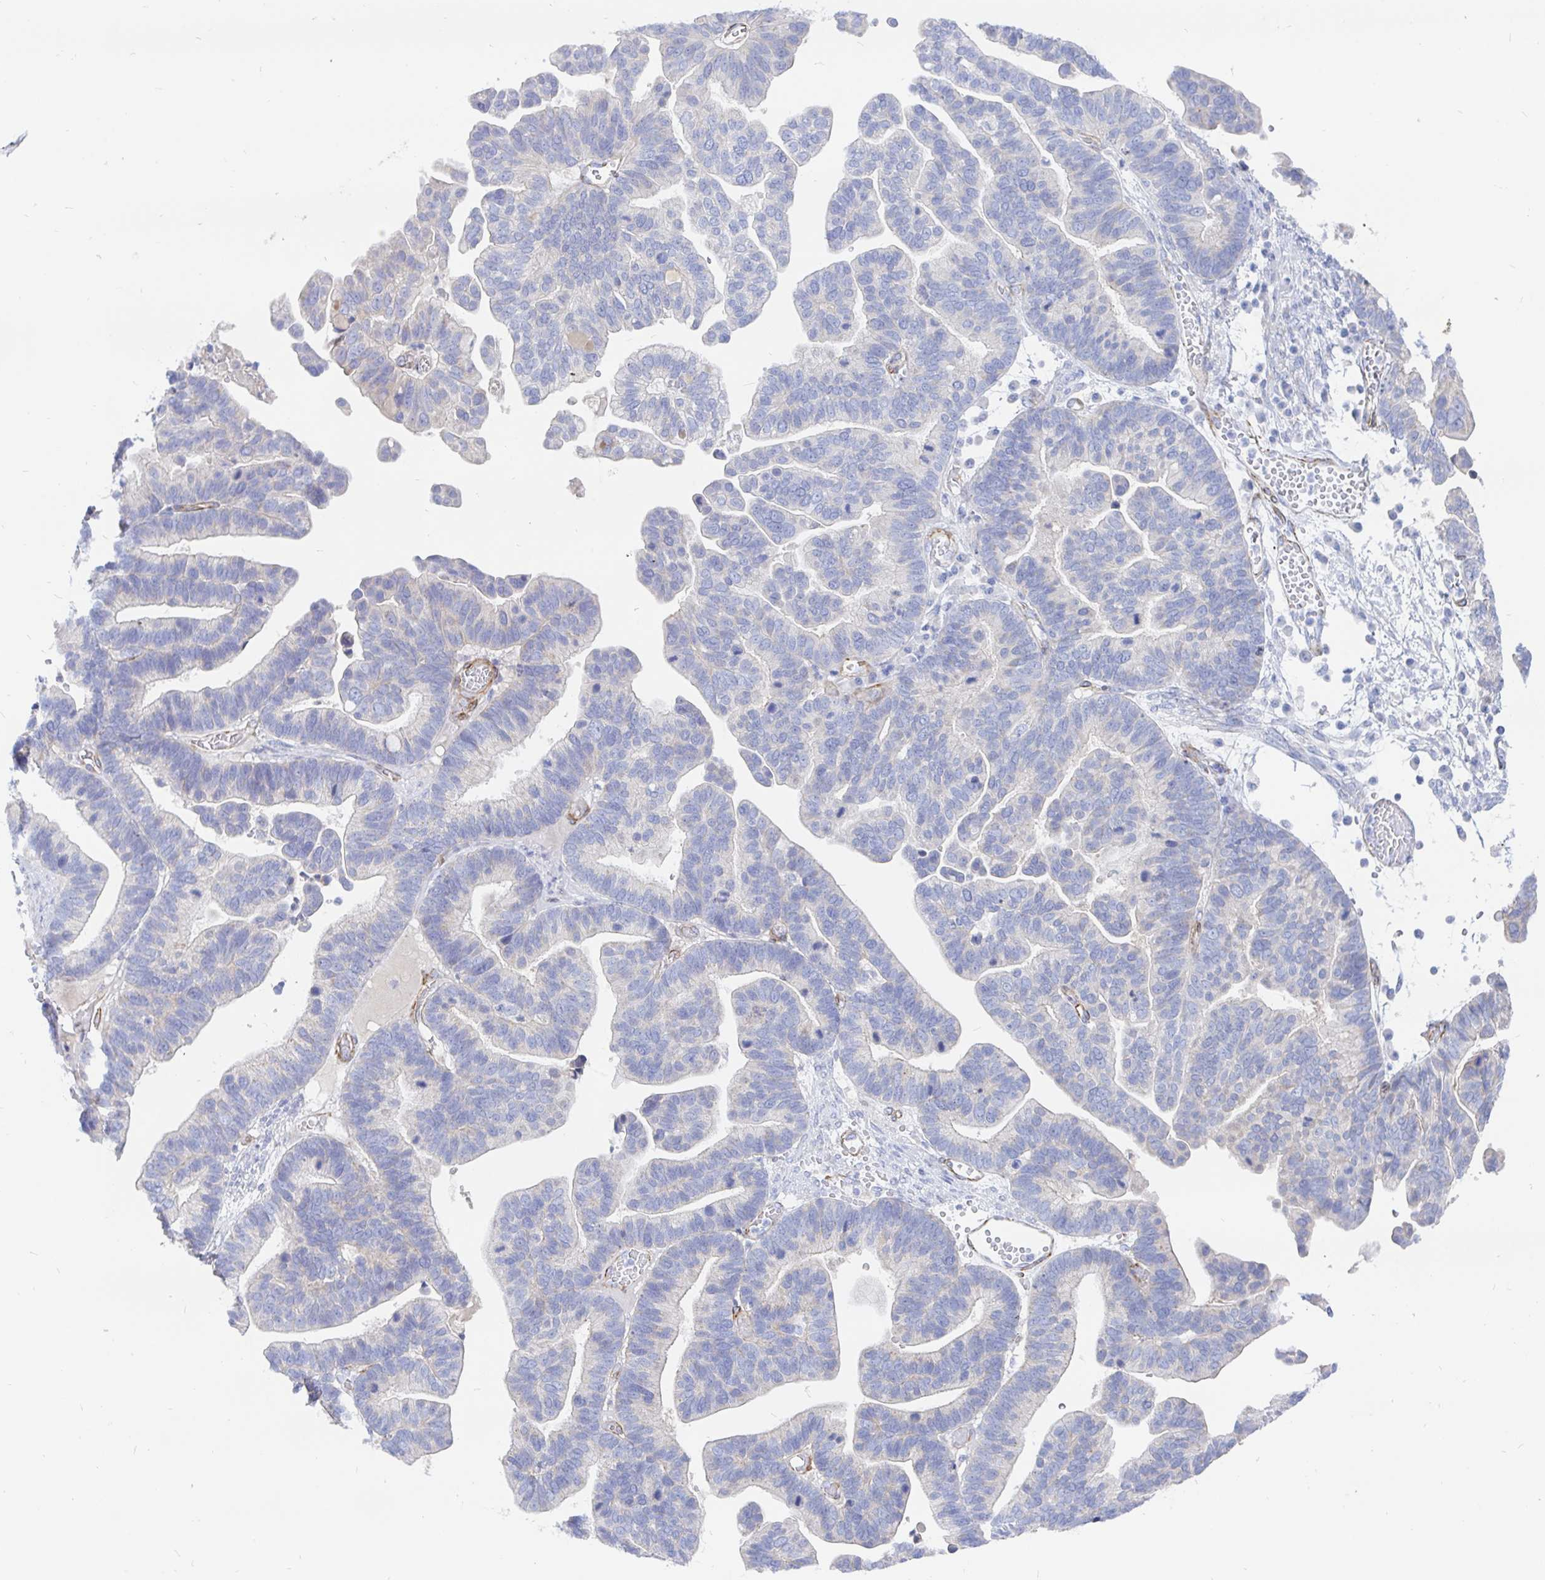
{"staining": {"intensity": "negative", "quantity": "none", "location": "none"}, "tissue": "ovarian cancer", "cell_type": "Tumor cells", "image_type": "cancer", "snomed": [{"axis": "morphology", "description": "Cystadenocarcinoma, serous, NOS"}, {"axis": "topography", "description": "Ovary"}], "caption": "This is an immunohistochemistry (IHC) histopathology image of human ovarian serous cystadenocarcinoma. There is no positivity in tumor cells.", "gene": "COX16", "patient": {"sex": "female", "age": 56}}